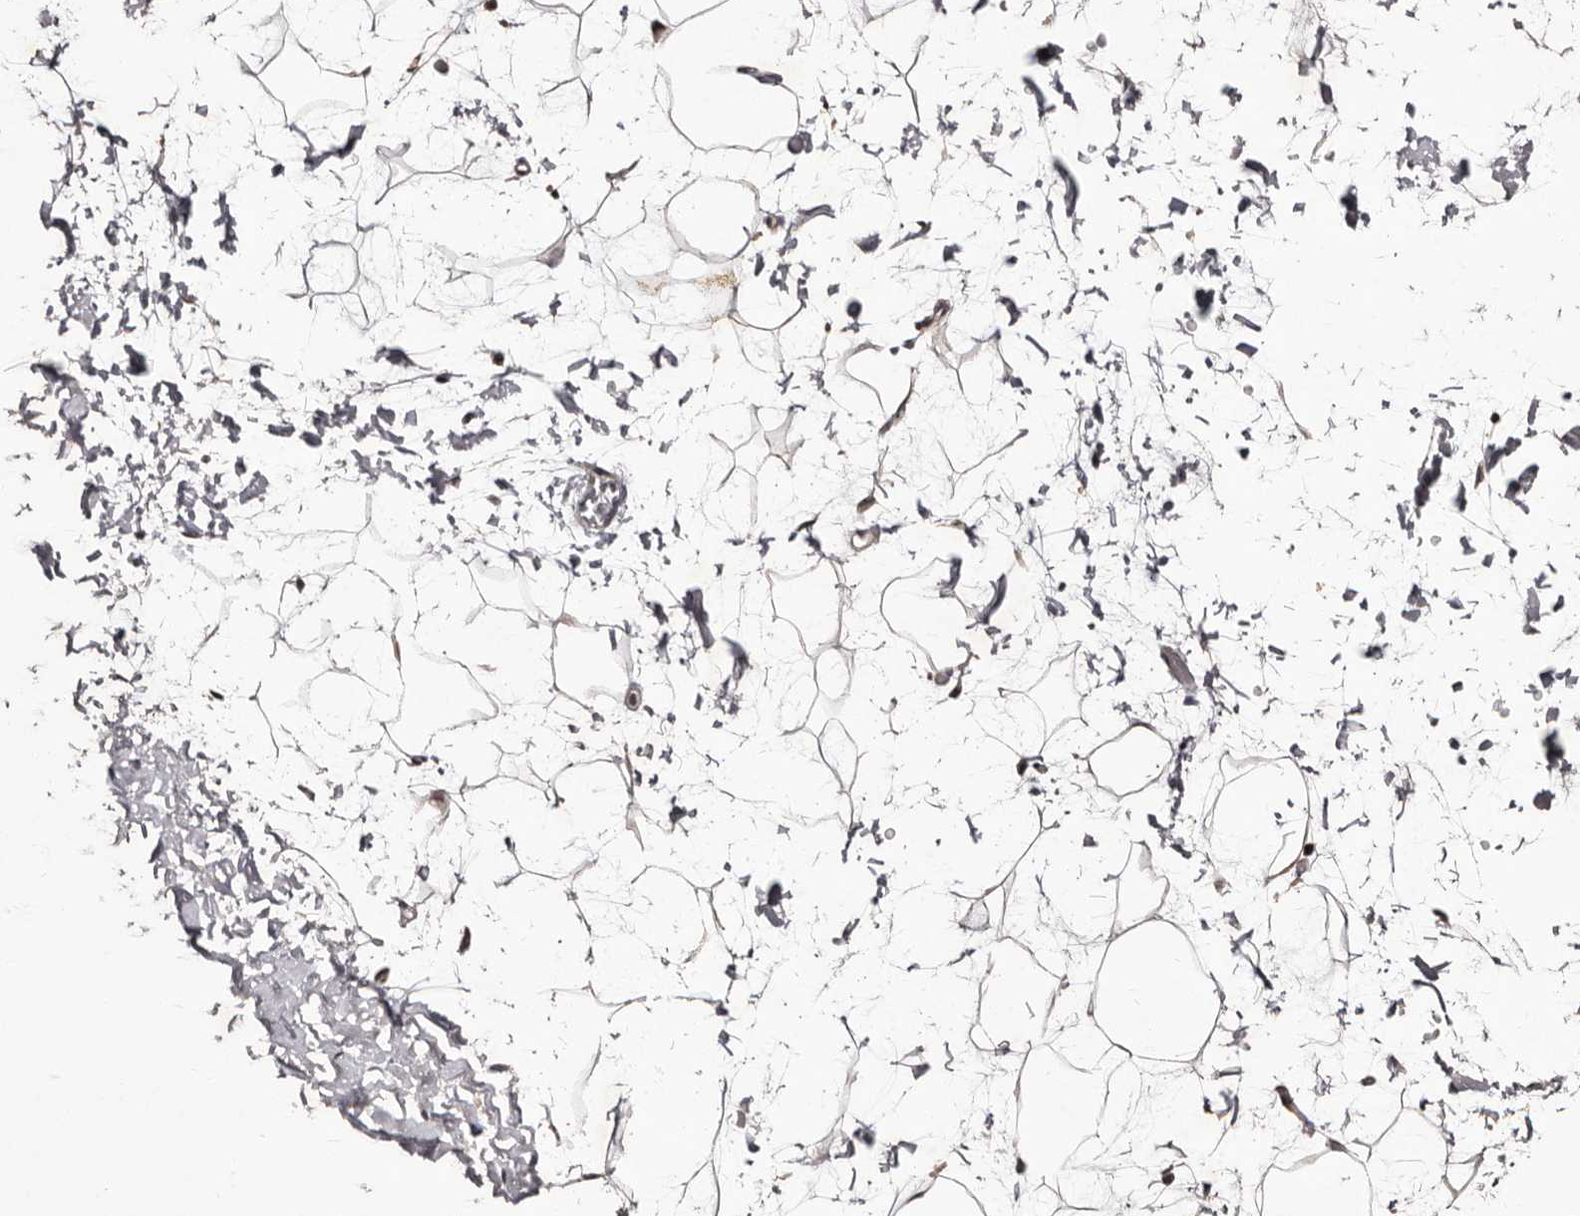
{"staining": {"intensity": "negative", "quantity": "none", "location": "none"}, "tissue": "adipose tissue", "cell_type": "Adipocytes", "image_type": "normal", "snomed": [{"axis": "morphology", "description": "Normal tissue, NOS"}, {"axis": "topography", "description": "Soft tissue"}], "caption": "Micrograph shows no significant protein positivity in adipocytes of unremarkable adipose tissue.", "gene": "DNPH1", "patient": {"sex": "male", "age": 72}}